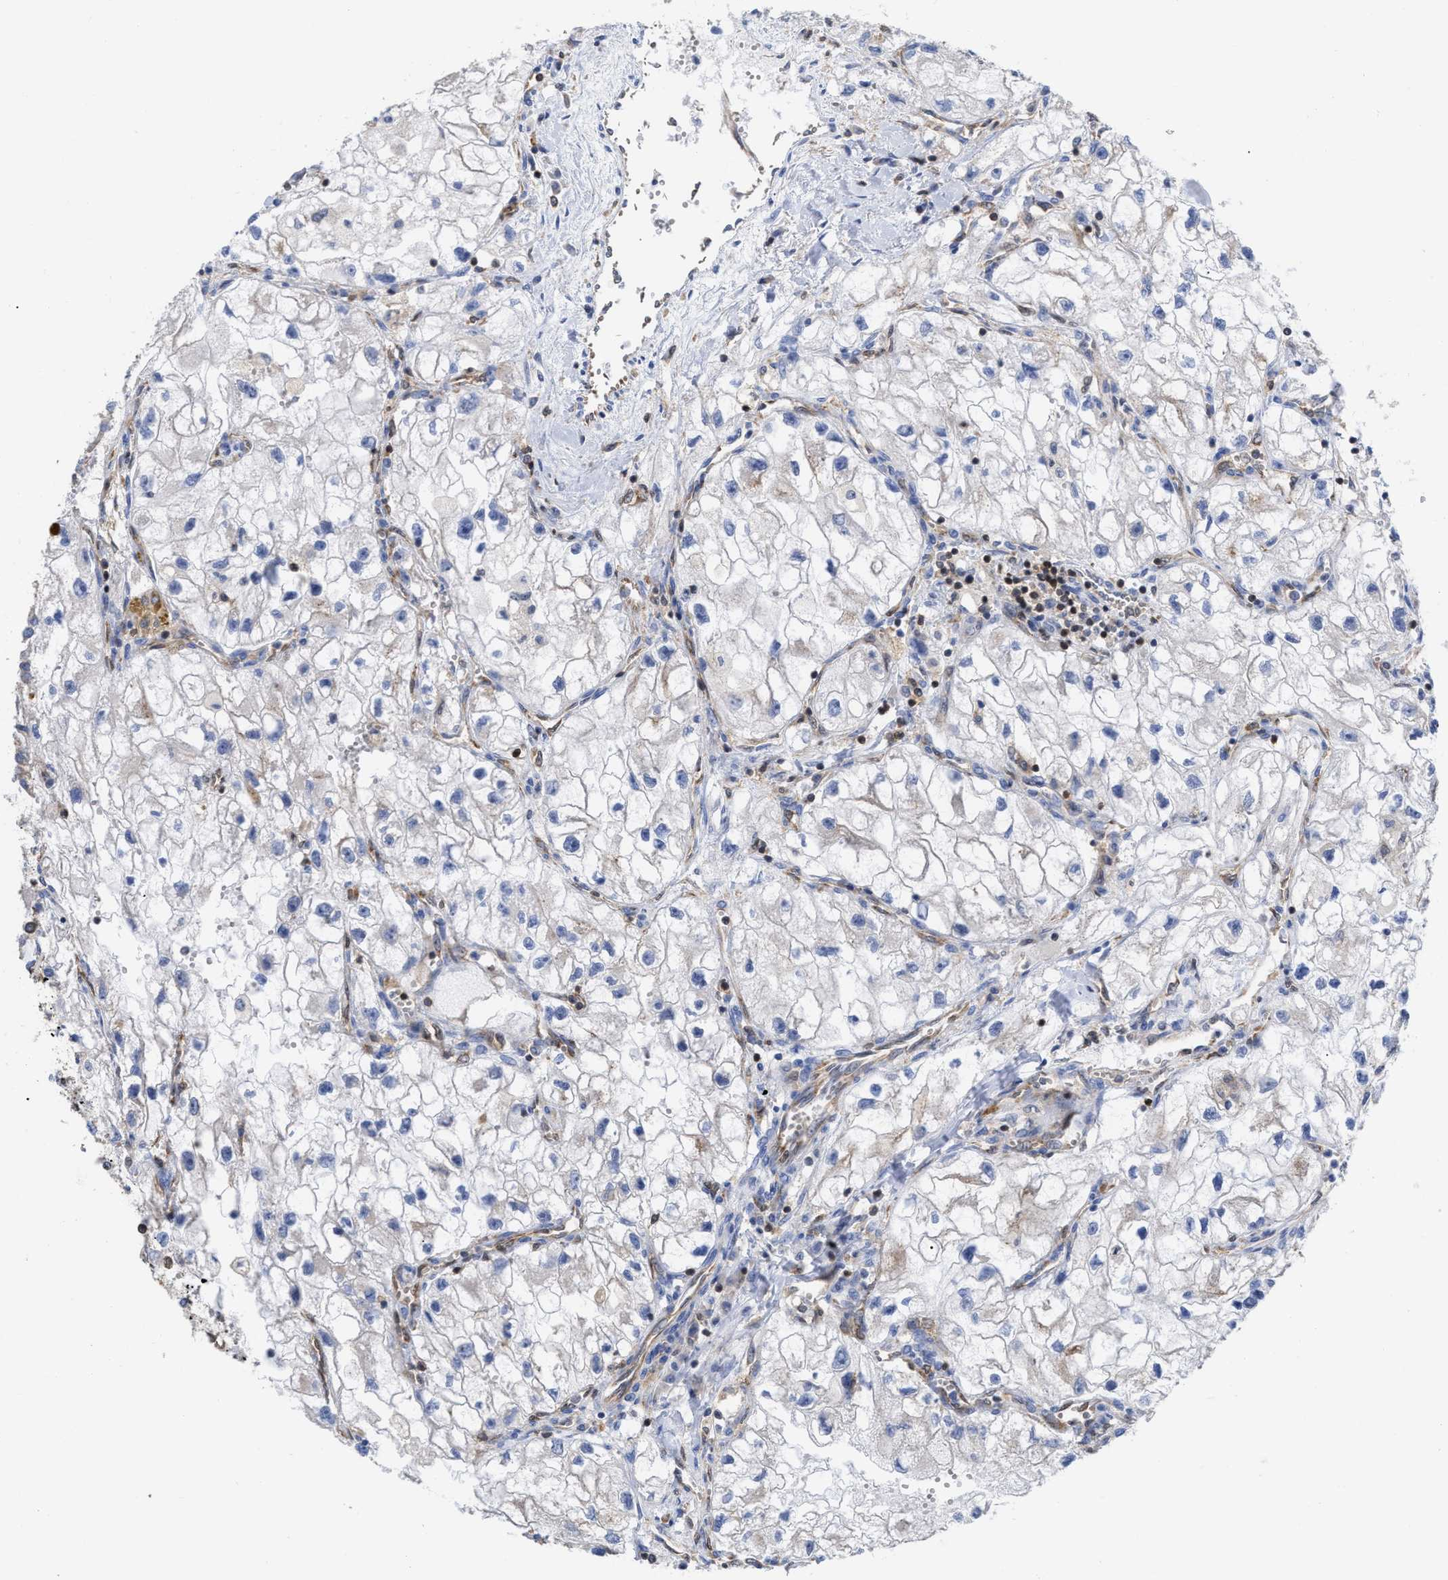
{"staining": {"intensity": "negative", "quantity": "none", "location": "none"}, "tissue": "renal cancer", "cell_type": "Tumor cells", "image_type": "cancer", "snomed": [{"axis": "morphology", "description": "Adenocarcinoma, NOS"}, {"axis": "topography", "description": "Kidney"}], "caption": "IHC of human adenocarcinoma (renal) demonstrates no staining in tumor cells.", "gene": "GIMAP4", "patient": {"sex": "female", "age": 70}}